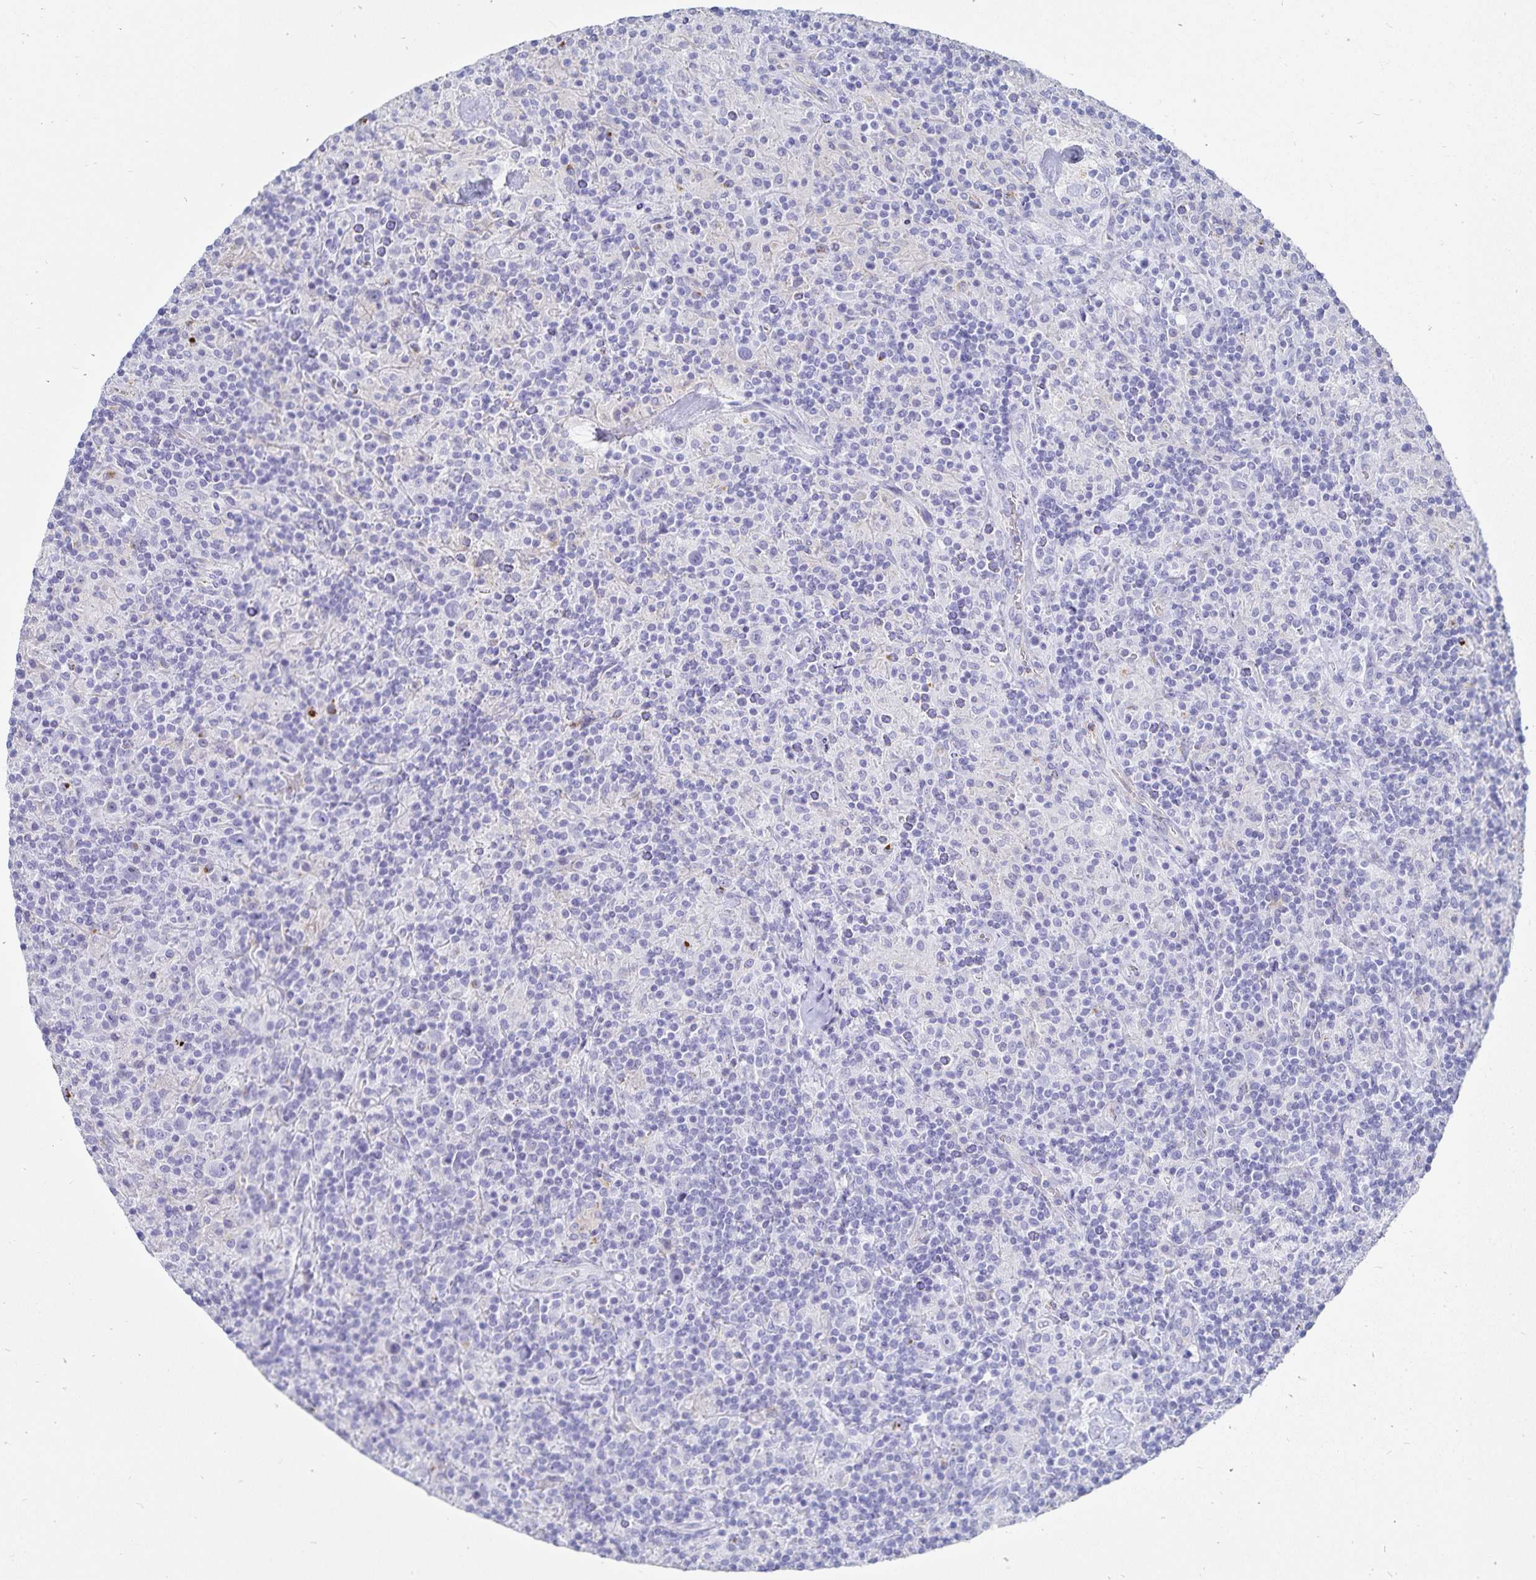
{"staining": {"intensity": "negative", "quantity": "none", "location": "none"}, "tissue": "lymphoma", "cell_type": "Tumor cells", "image_type": "cancer", "snomed": [{"axis": "morphology", "description": "Hodgkin's disease, NOS"}, {"axis": "topography", "description": "Lymph node"}], "caption": "This image is of lymphoma stained with immunohistochemistry (IHC) to label a protein in brown with the nuclei are counter-stained blue. There is no staining in tumor cells.", "gene": "INSL5", "patient": {"sex": "male", "age": 70}}